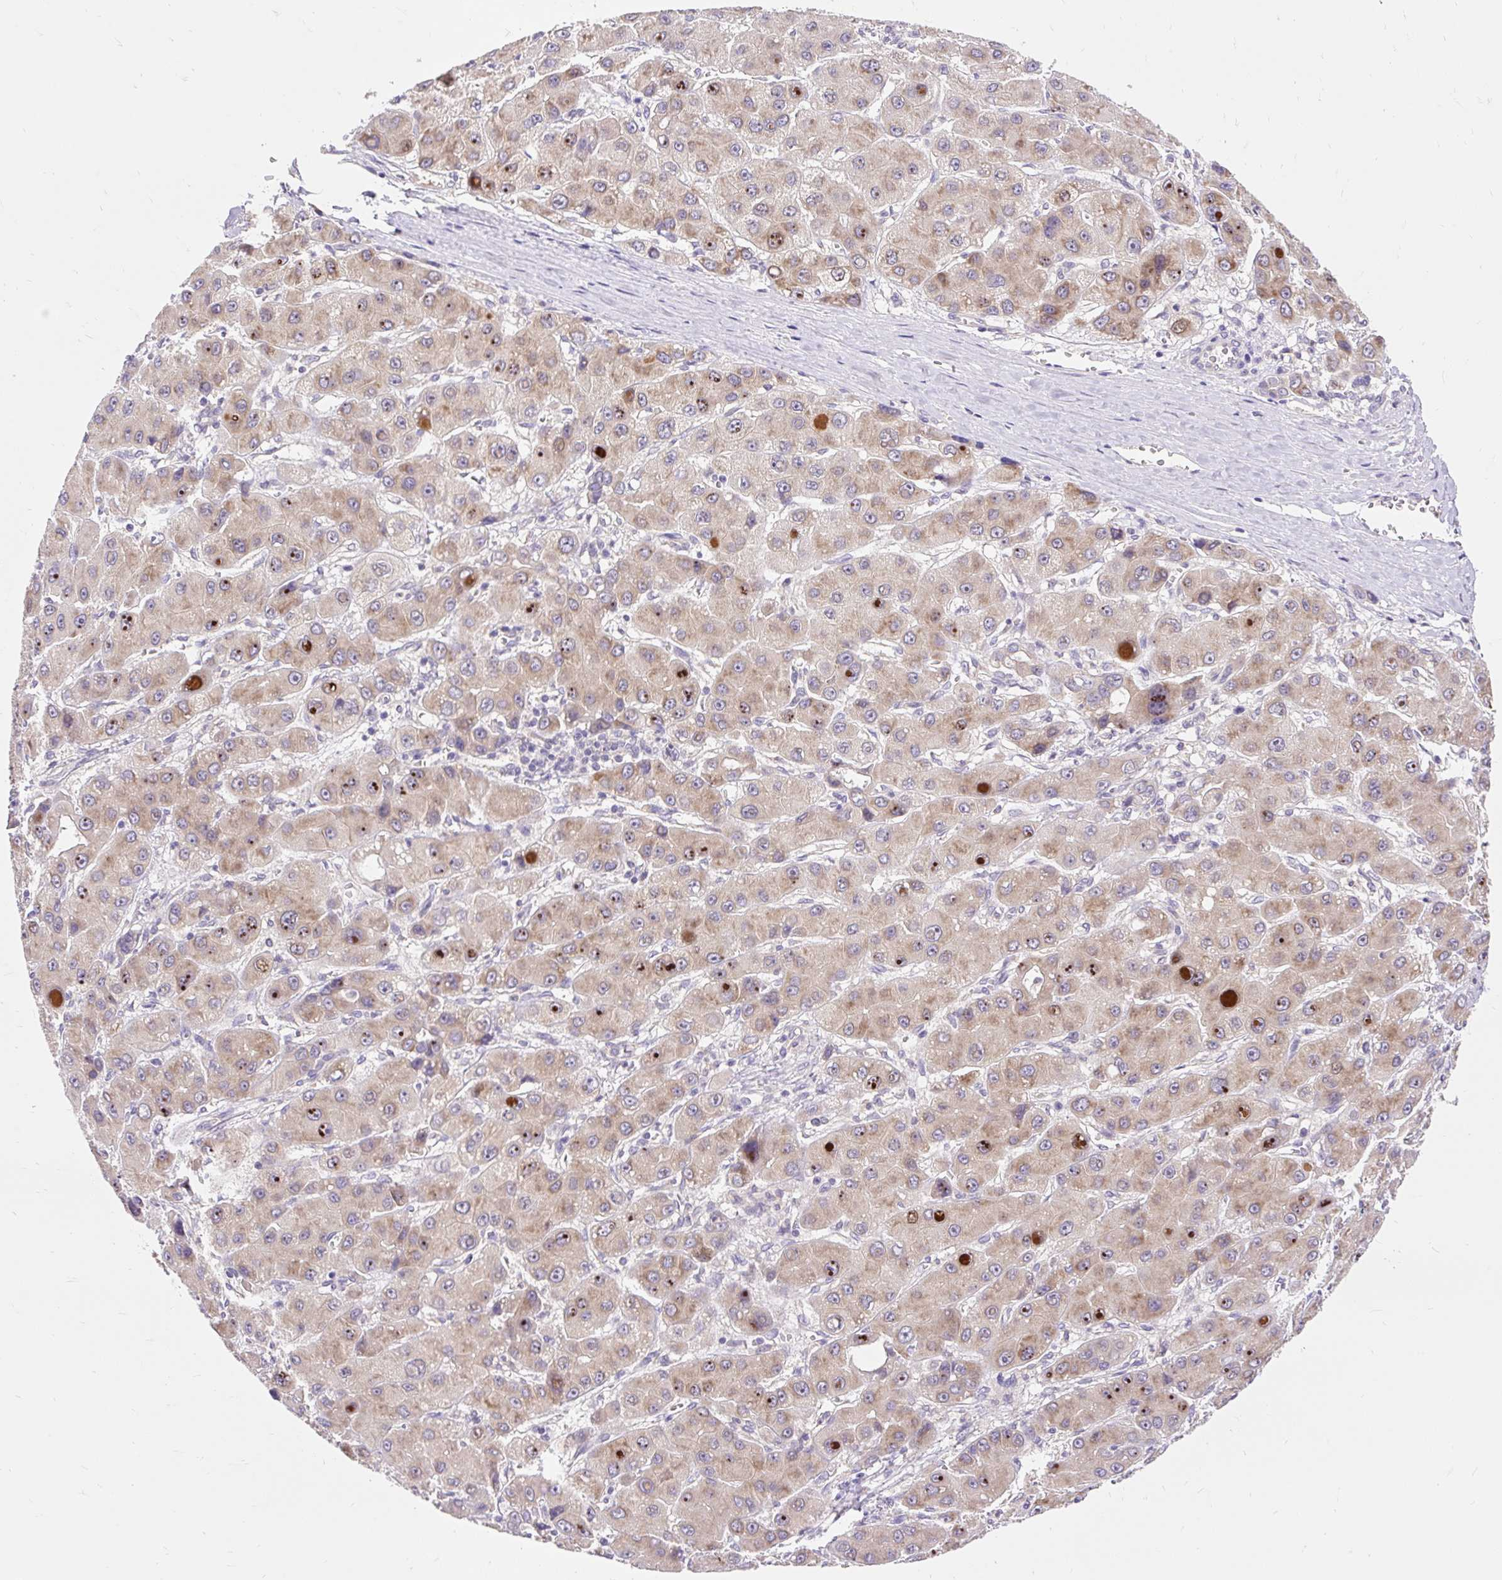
{"staining": {"intensity": "weak", "quantity": ">75%", "location": "cytoplasmic/membranous"}, "tissue": "liver cancer", "cell_type": "Tumor cells", "image_type": "cancer", "snomed": [{"axis": "morphology", "description": "Carcinoma, Hepatocellular, NOS"}, {"axis": "topography", "description": "Liver"}], "caption": "A photomicrograph of liver hepatocellular carcinoma stained for a protein reveals weak cytoplasmic/membranous brown staining in tumor cells.", "gene": "SEC63", "patient": {"sex": "male", "age": 55}}